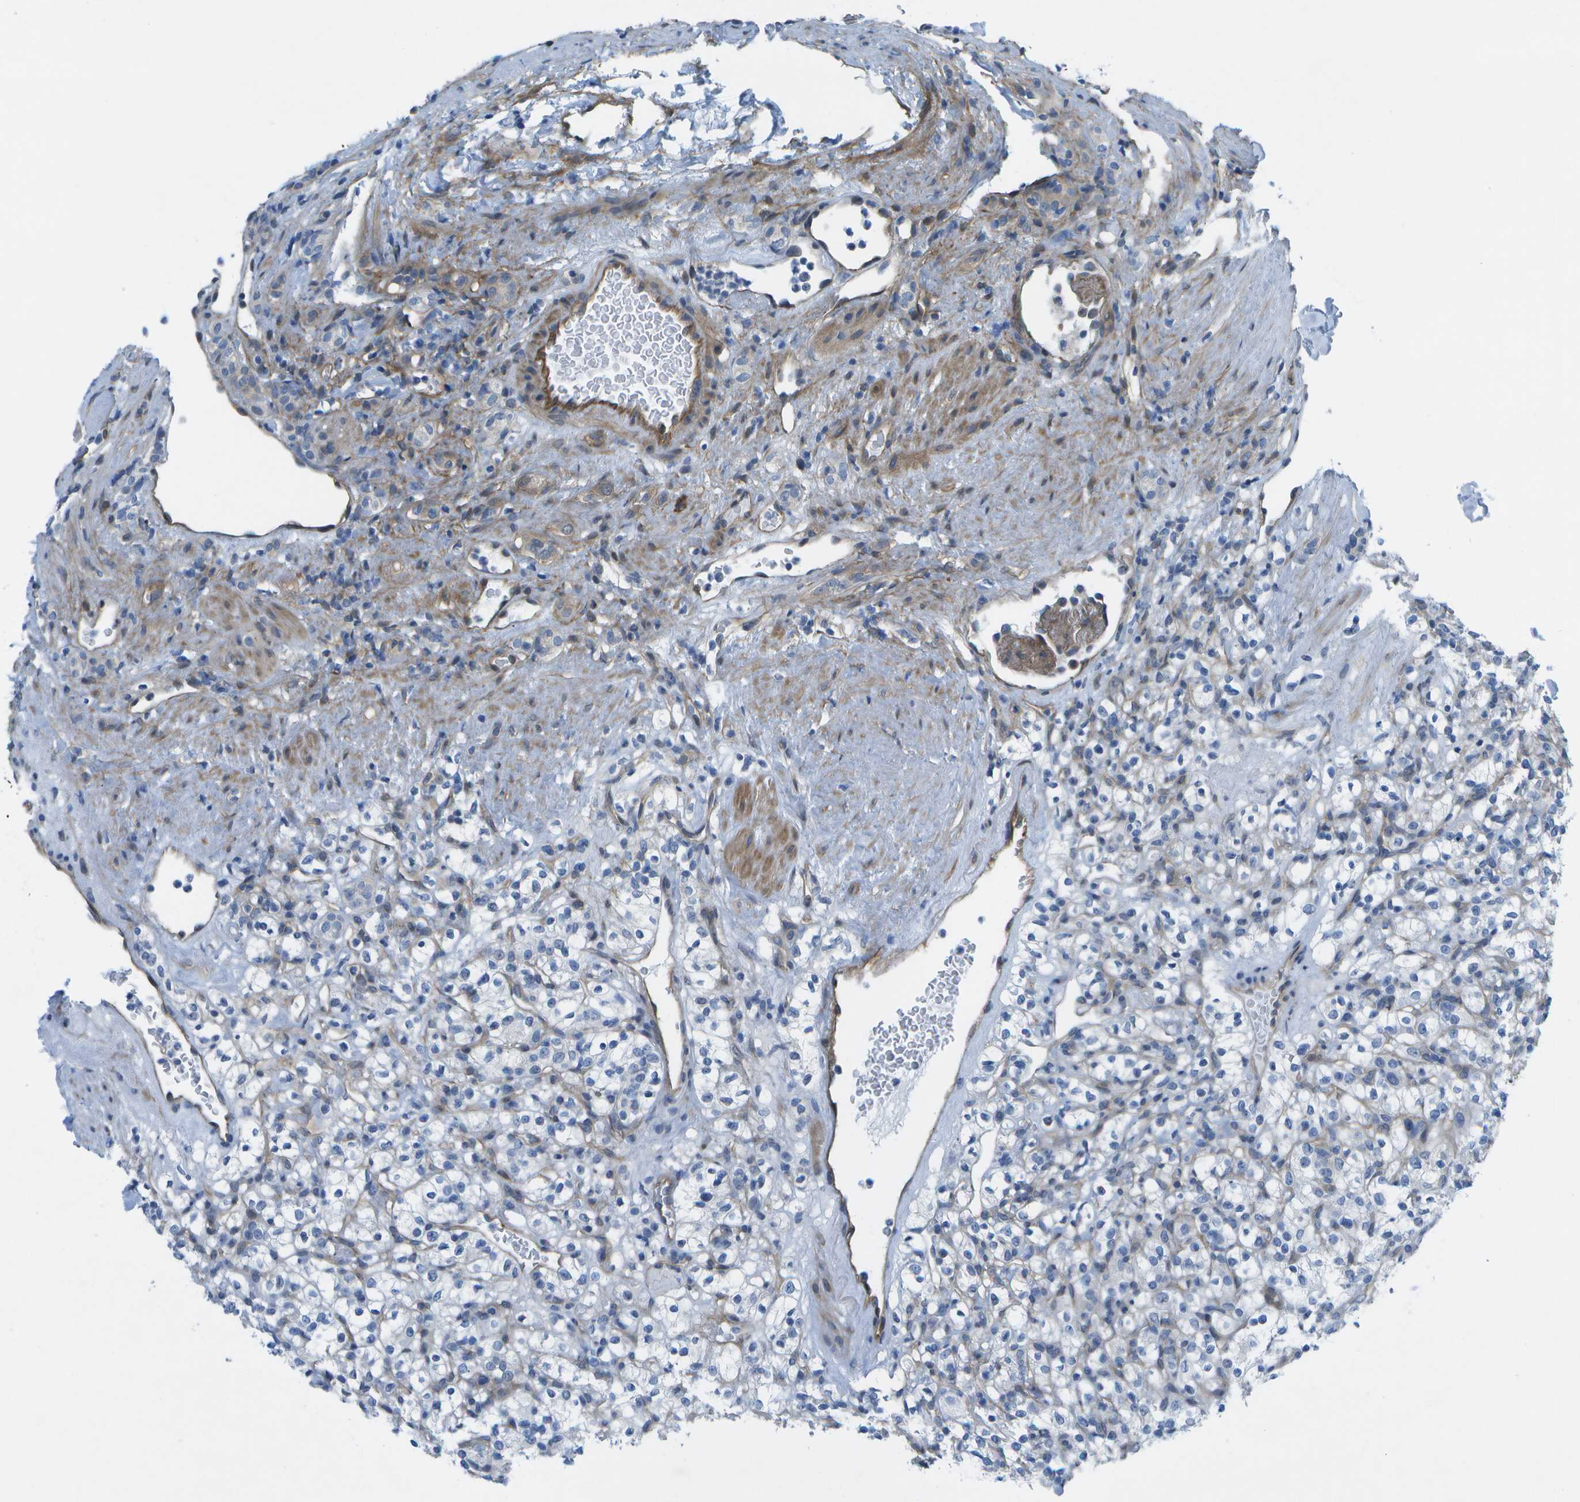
{"staining": {"intensity": "negative", "quantity": "none", "location": "none"}, "tissue": "renal cancer", "cell_type": "Tumor cells", "image_type": "cancer", "snomed": [{"axis": "morphology", "description": "Normal tissue, NOS"}, {"axis": "morphology", "description": "Adenocarcinoma, NOS"}, {"axis": "topography", "description": "Kidney"}], "caption": "Tumor cells show no significant protein expression in adenocarcinoma (renal).", "gene": "SORBS3", "patient": {"sex": "female", "age": 72}}